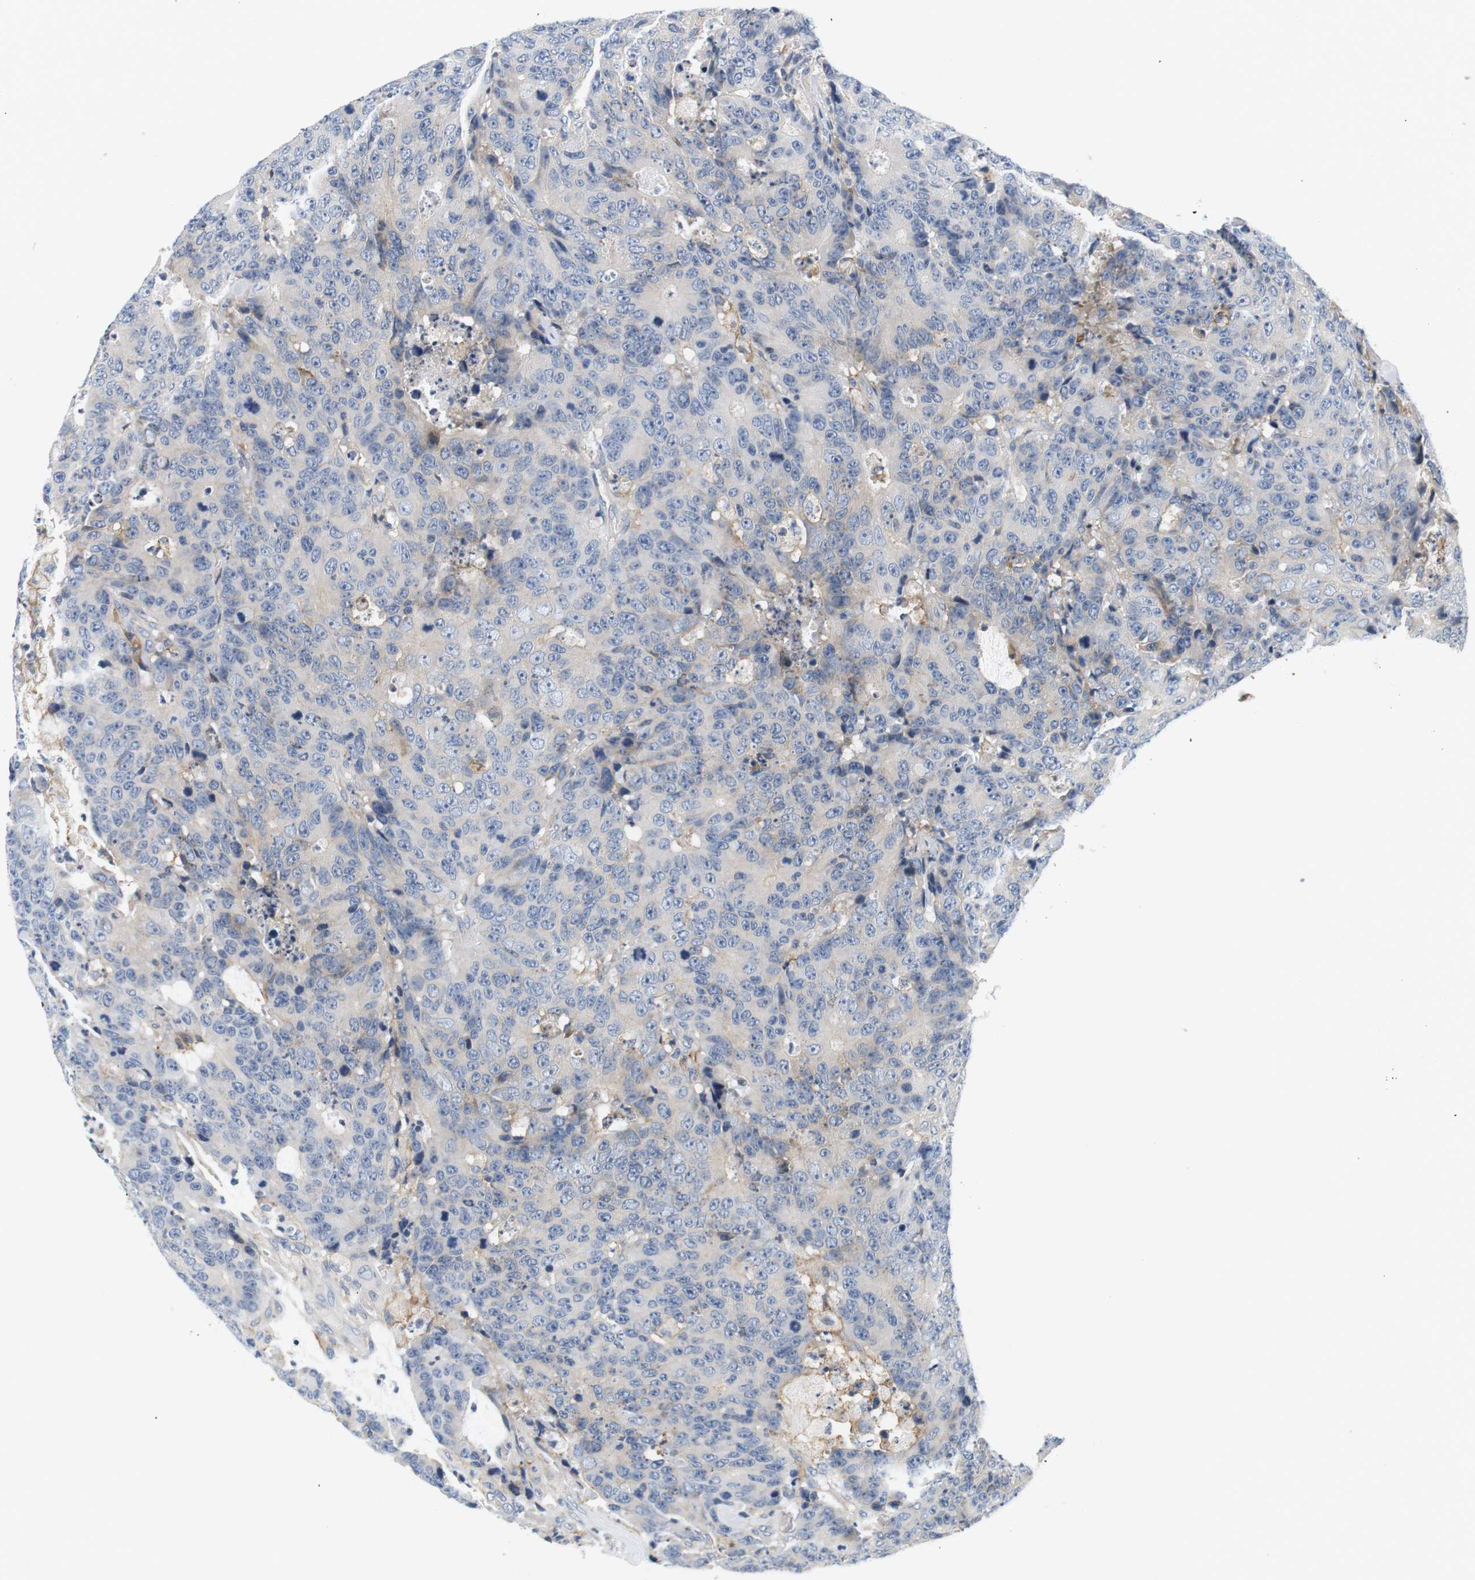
{"staining": {"intensity": "negative", "quantity": "none", "location": "none"}, "tissue": "colorectal cancer", "cell_type": "Tumor cells", "image_type": "cancer", "snomed": [{"axis": "morphology", "description": "Adenocarcinoma, NOS"}, {"axis": "topography", "description": "Colon"}], "caption": "DAB (3,3'-diaminobenzidine) immunohistochemical staining of colorectal cancer (adenocarcinoma) demonstrates no significant staining in tumor cells. (DAB IHC visualized using brightfield microscopy, high magnification).", "gene": "SLC30A1", "patient": {"sex": "female", "age": 86}}